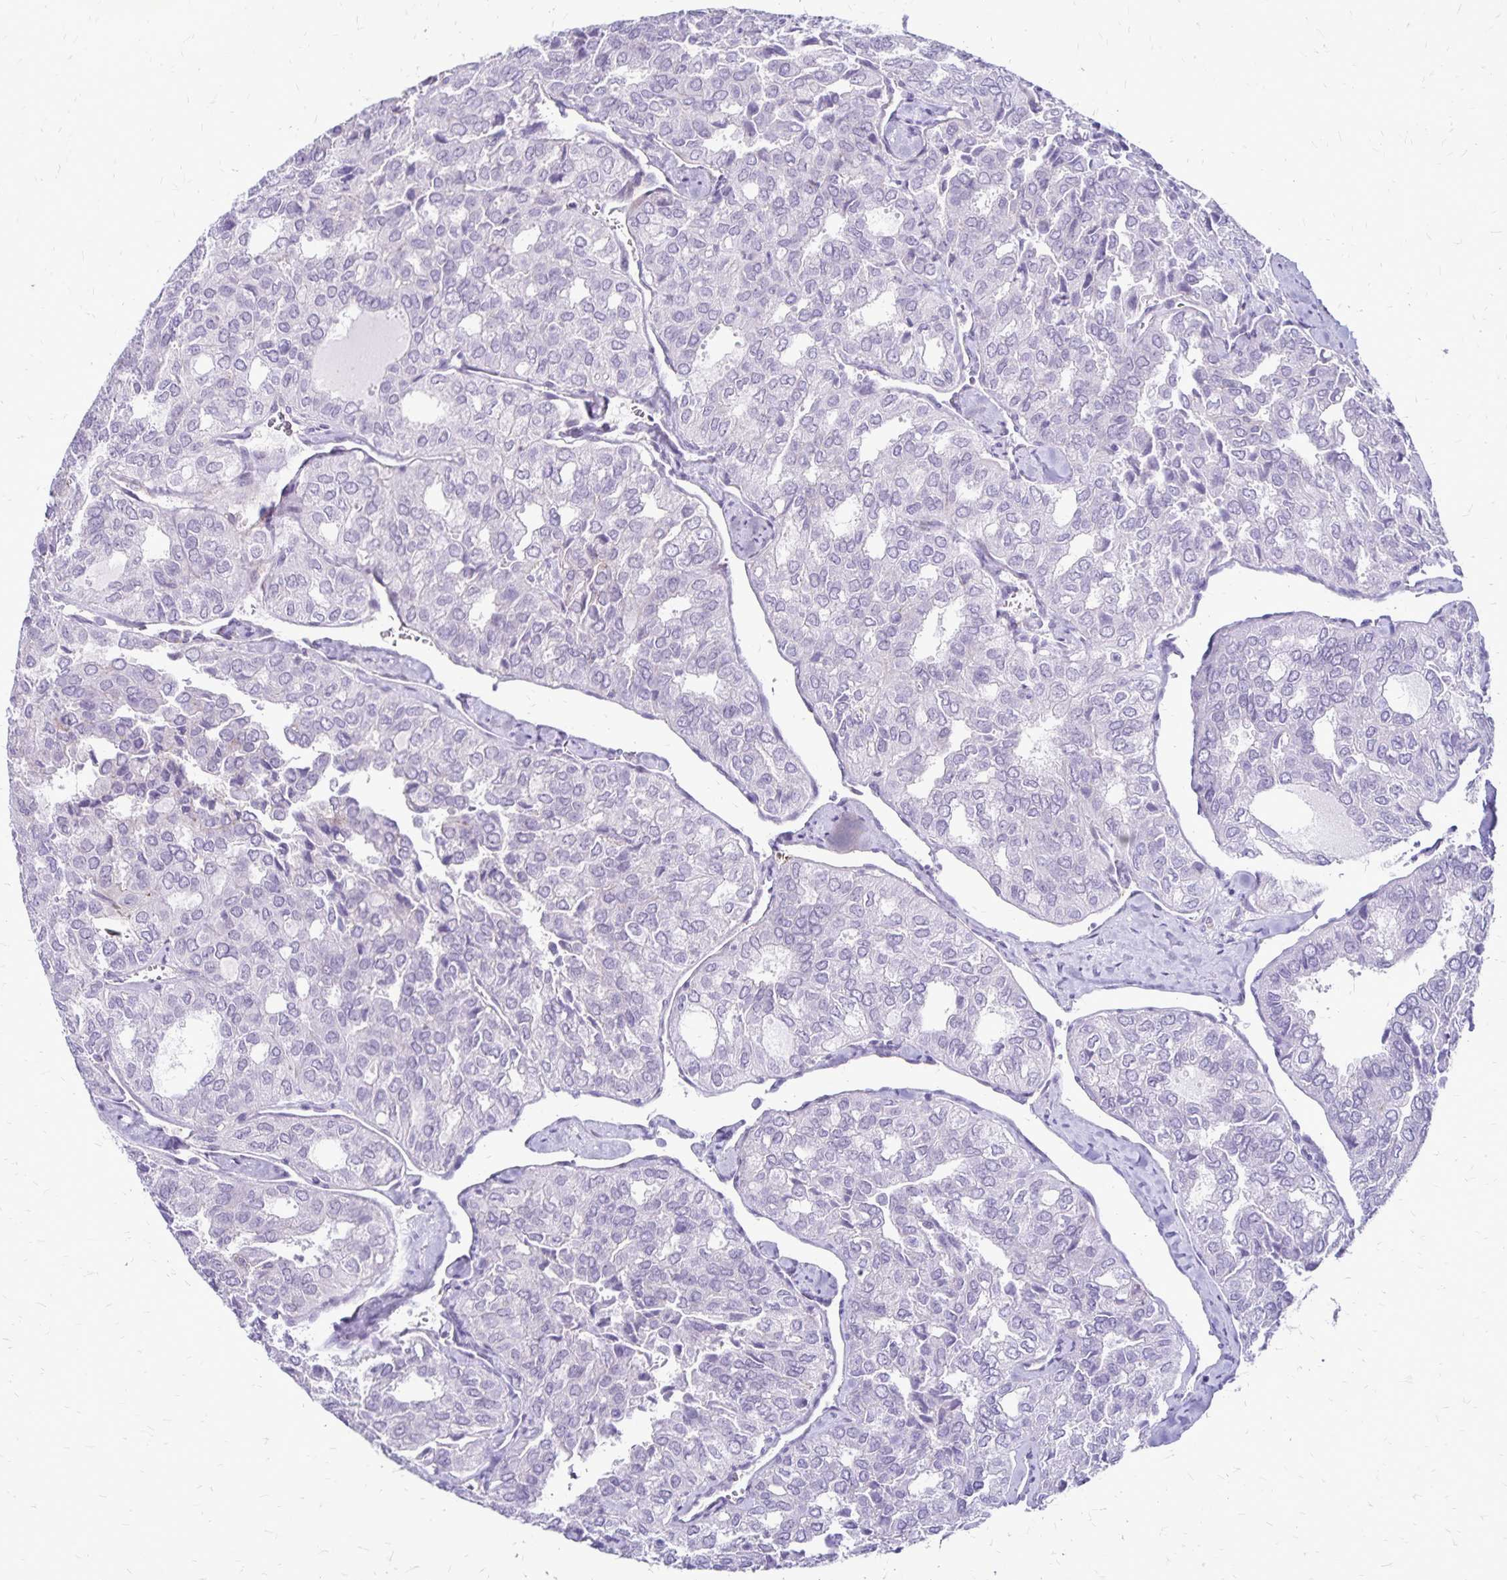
{"staining": {"intensity": "negative", "quantity": "none", "location": "none"}, "tissue": "thyroid cancer", "cell_type": "Tumor cells", "image_type": "cancer", "snomed": [{"axis": "morphology", "description": "Follicular adenoma carcinoma, NOS"}, {"axis": "topography", "description": "Thyroid gland"}], "caption": "A high-resolution image shows IHC staining of thyroid cancer, which demonstrates no significant expression in tumor cells.", "gene": "TNS3", "patient": {"sex": "male", "age": 75}}